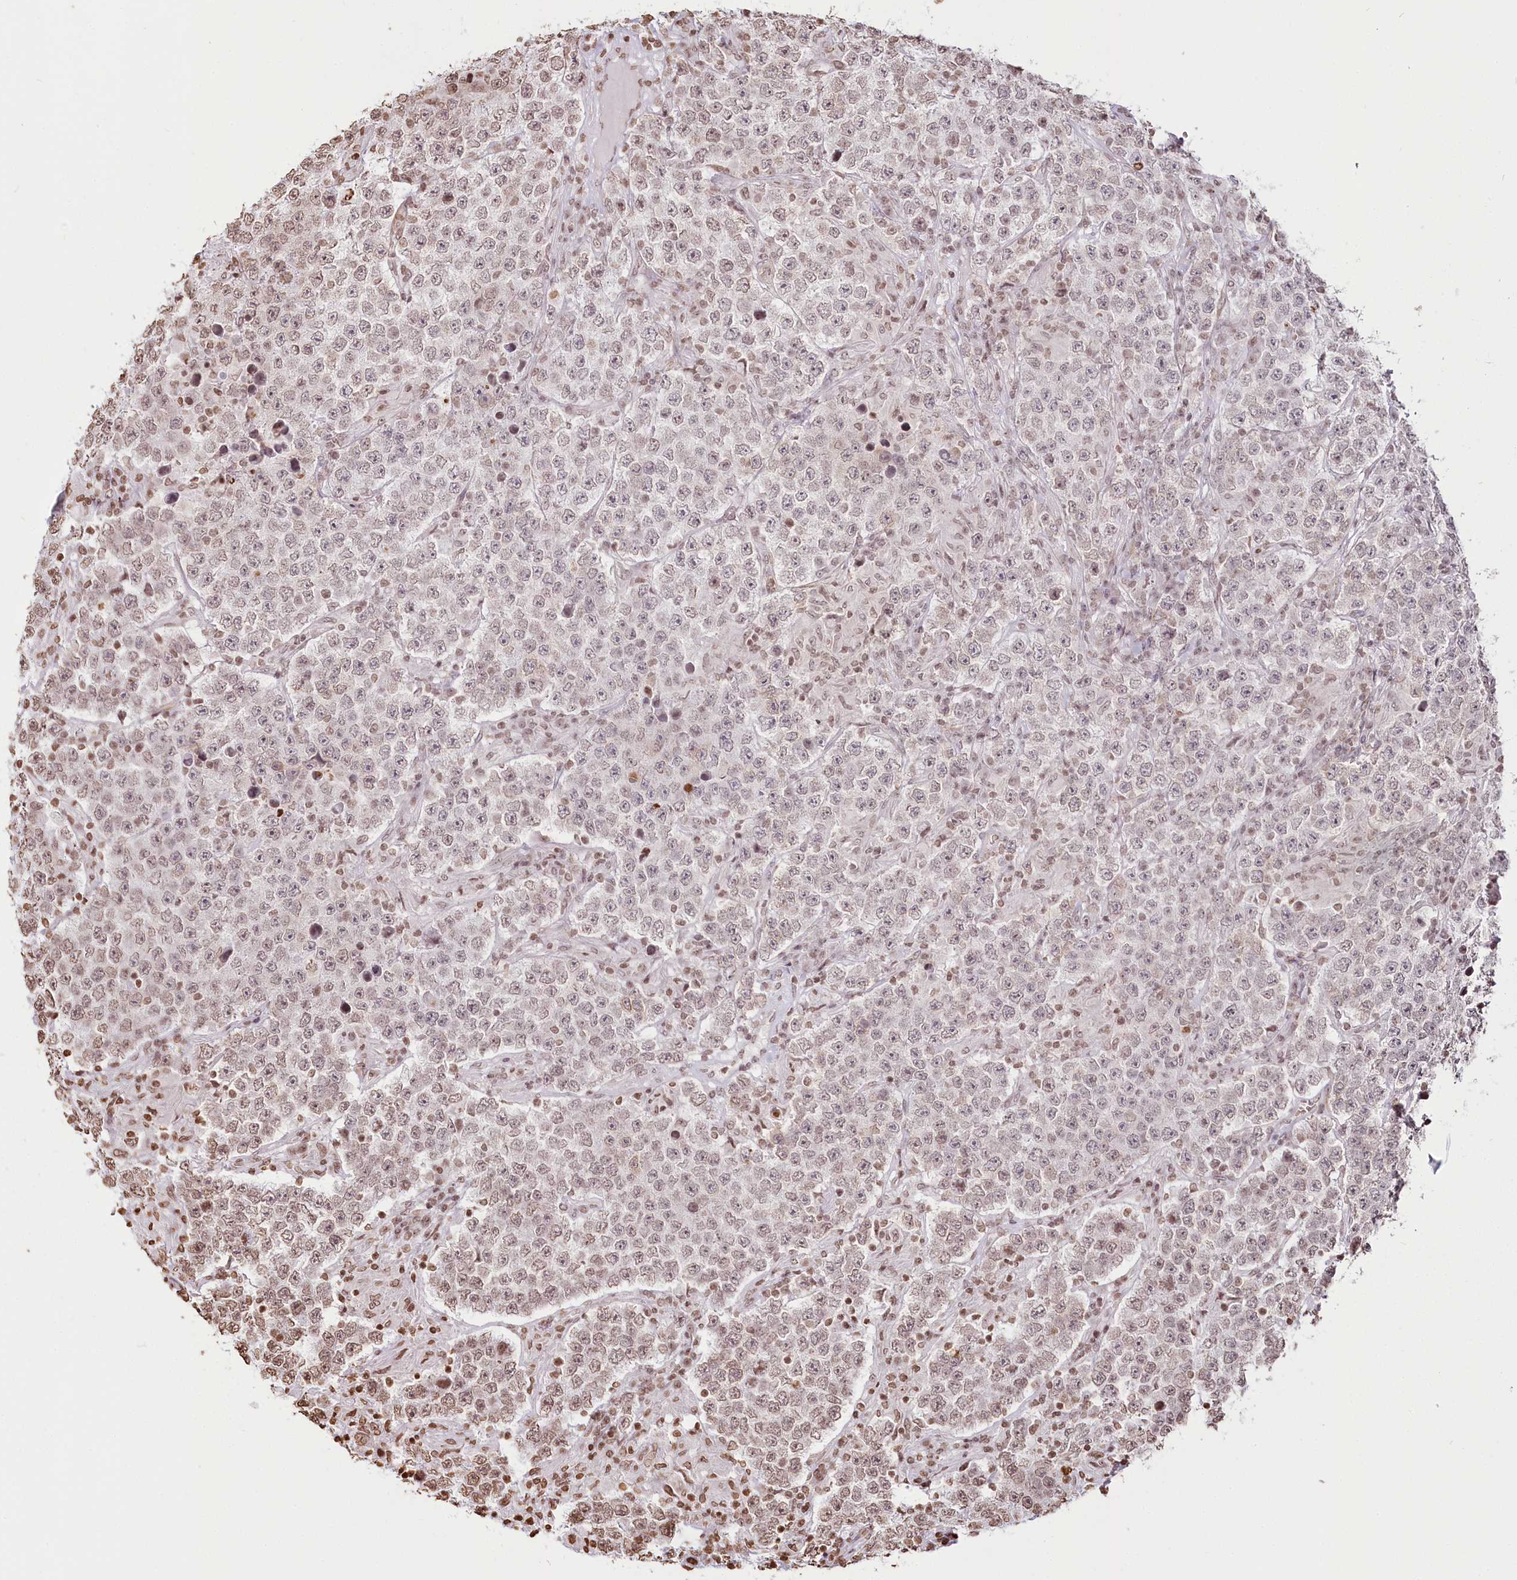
{"staining": {"intensity": "moderate", "quantity": "25%-75%", "location": "nuclear"}, "tissue": "testis cancer", "cell_type": "Tumor cells", "image_type": "cancer", "snomed": [{"axis": "morphology", "description": "Normal tissue, NOS"}, {"axis": "morphology", "description": "Urothelial carcinoma, High grade"}, {"axis": "morphology", "description": "Seminoma, NOS"}, {"axis": "morphology", "description": "Carcinoma, Embryonal, NOS"}, {"axis": "topography", "description": "Urinary bladder"}, {"axis": "topography", "description": "Testis"}], "caption": "DAB (3,3'-diaminobenzidine) immunohistochemical staining of testis high-grade urothelial carcinoma demonstrates moderate nuclear protein positivity in approximately 25%-75% of tumor cells.", "gene": "FAM13A", "patient": {"sex": "male", "age": 41}}